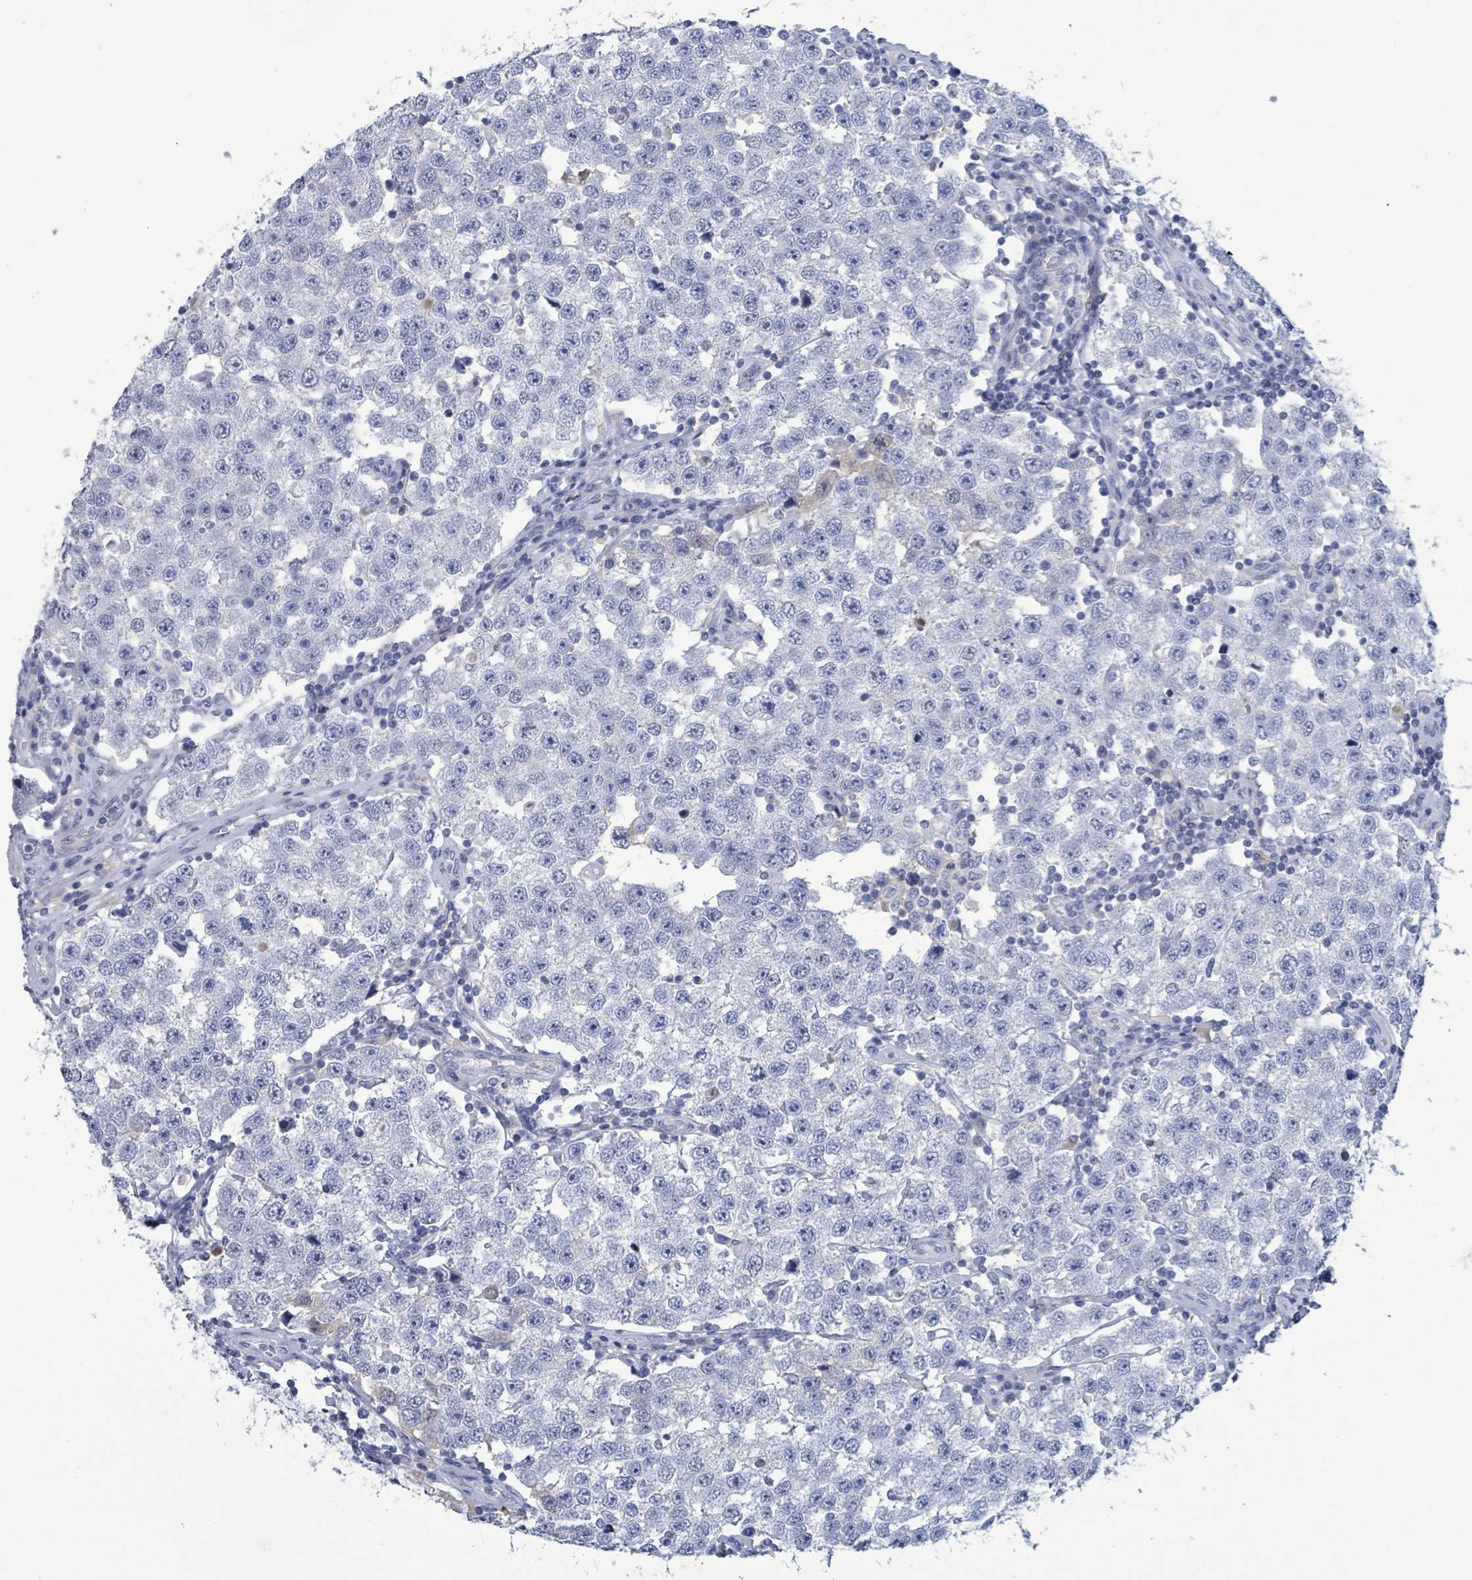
{"staining": {"intensity": "negative", "quantity": "none", "location": "none"}, "tissue": "testis cancer", "cell_type": "Tumor cells", "image_type": "cancer", "snomed": [{"axis": "morphology", "description": "Seminoma, NOS"}, {"axis": "topography", "description": "Testis"}], "caption": "This is a micrograph of immunohistochemistry (IHC) staining of testis cancer, which shows no expression in tumor cells.", "gene": "NTN3", "patient": {"sex": "male", "age": 34}}